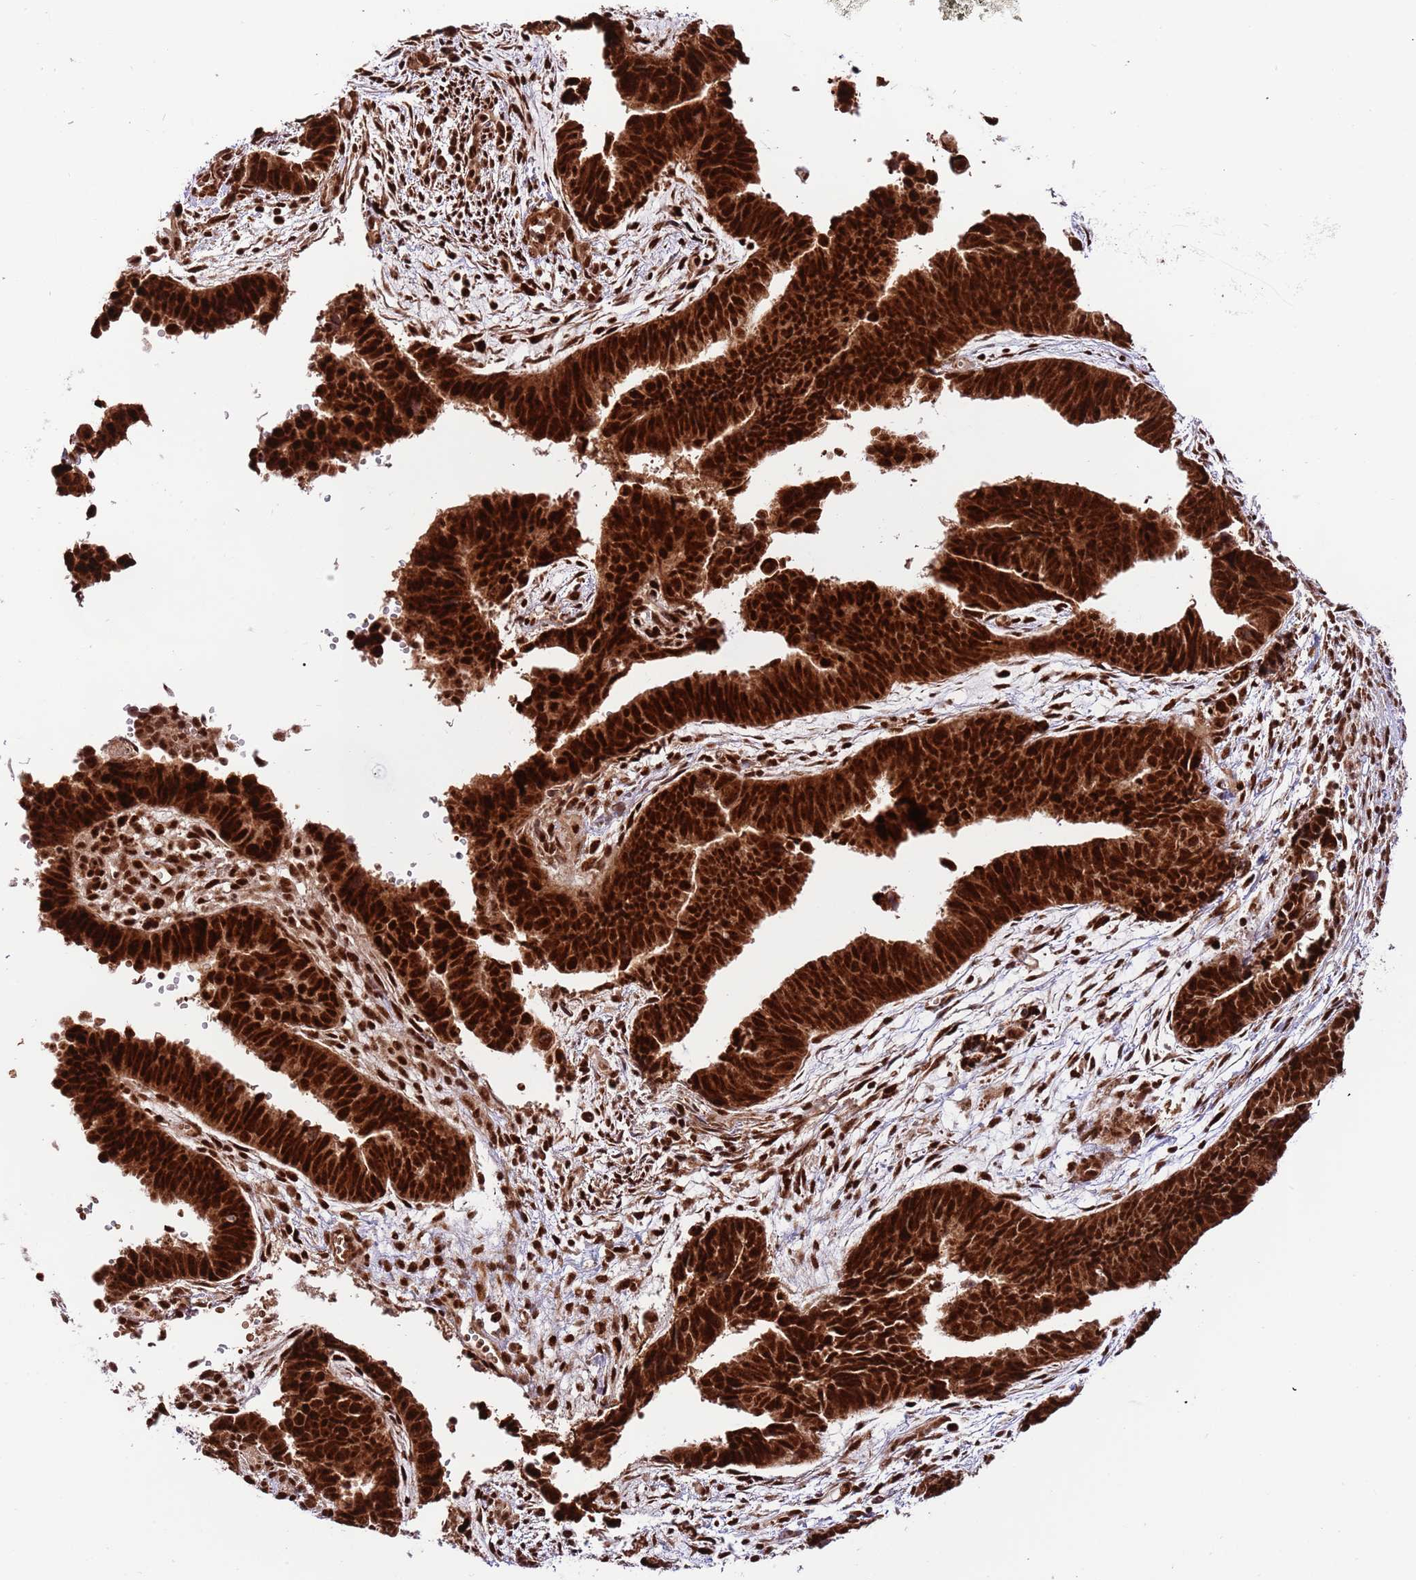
{"staining": {"intensity": "strong", "quantity": ">75%", "location": "nuclear"}, "tissue": "endometrial cancer", "cell_type": "Tumor cells", "image_type": "cancer", "snomed": [{"axis": "morphology", "description": "Adenocarcinoma, NOS"}, {"axis": "topography", "description": "Endometrium"}], "caption": "Endometrial cancer stained with IHC displays strong nuclear staining in about >75% of tumor cells.", "gene": "RIF1", "patient": {"sex": "female", "age": 75}}